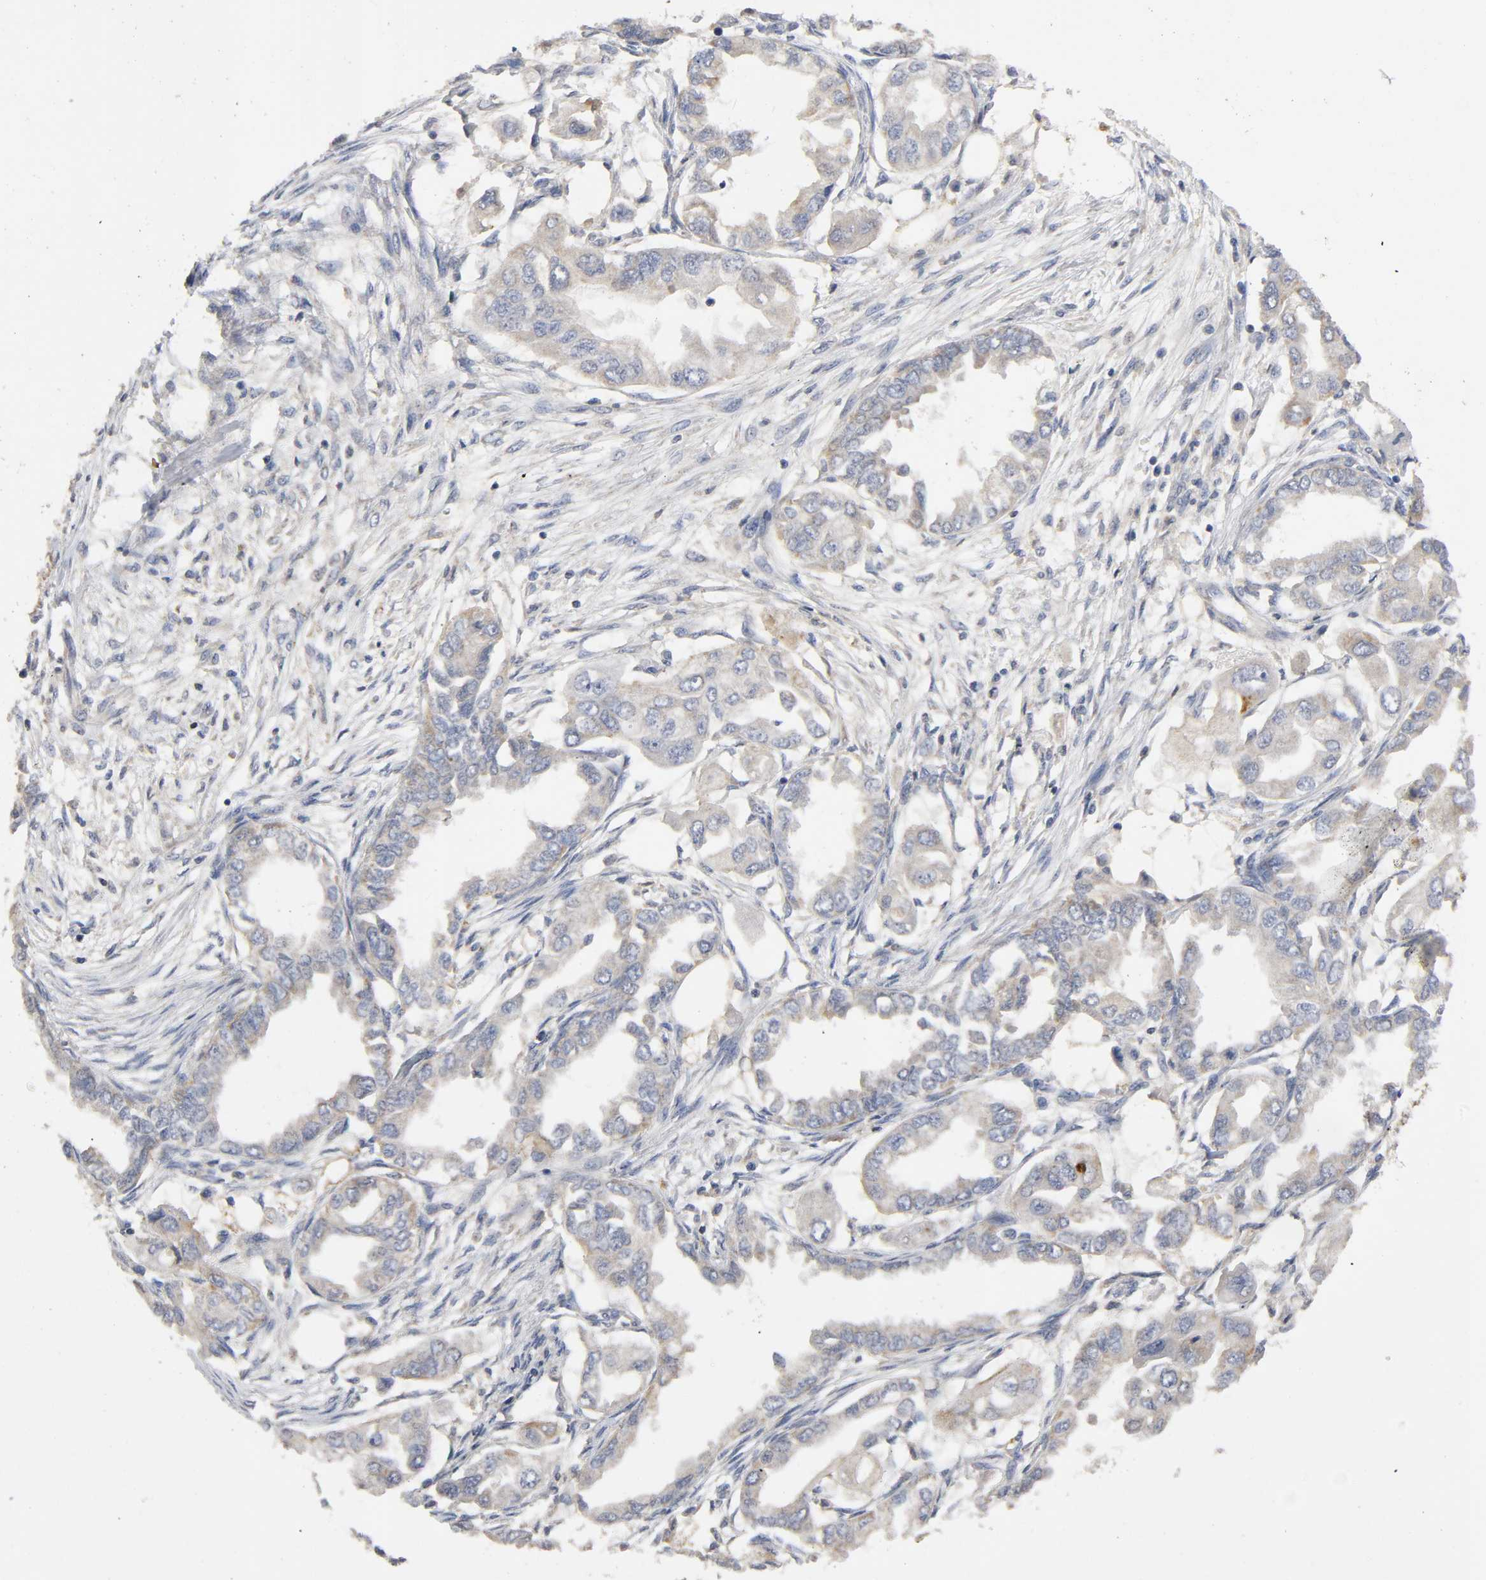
{"staining": {"intensity": "weak", "quantity": ">75%", "location": "cytoplasmic/membranous"}, "tissue": "endometrial cancer", "cell_type": "Tumor cells", "image_type": "cancer", "snomed": [{"axis": "morphology", "description": "Adenocarcinoma, NOS"}, {"axis": "topography", "description": "Endometrium"}], "caption": "Protein expression analysis of endometrial adenocarcinoma demonstrates weak cytoplasmic/membranous staining in approximately >75% of tumor cells. Immunohistochemistry stains the protein in brown and the nuclei are stained blue.", "gene": "SYT16", "patient": {"sex": "female", "age": 67}}